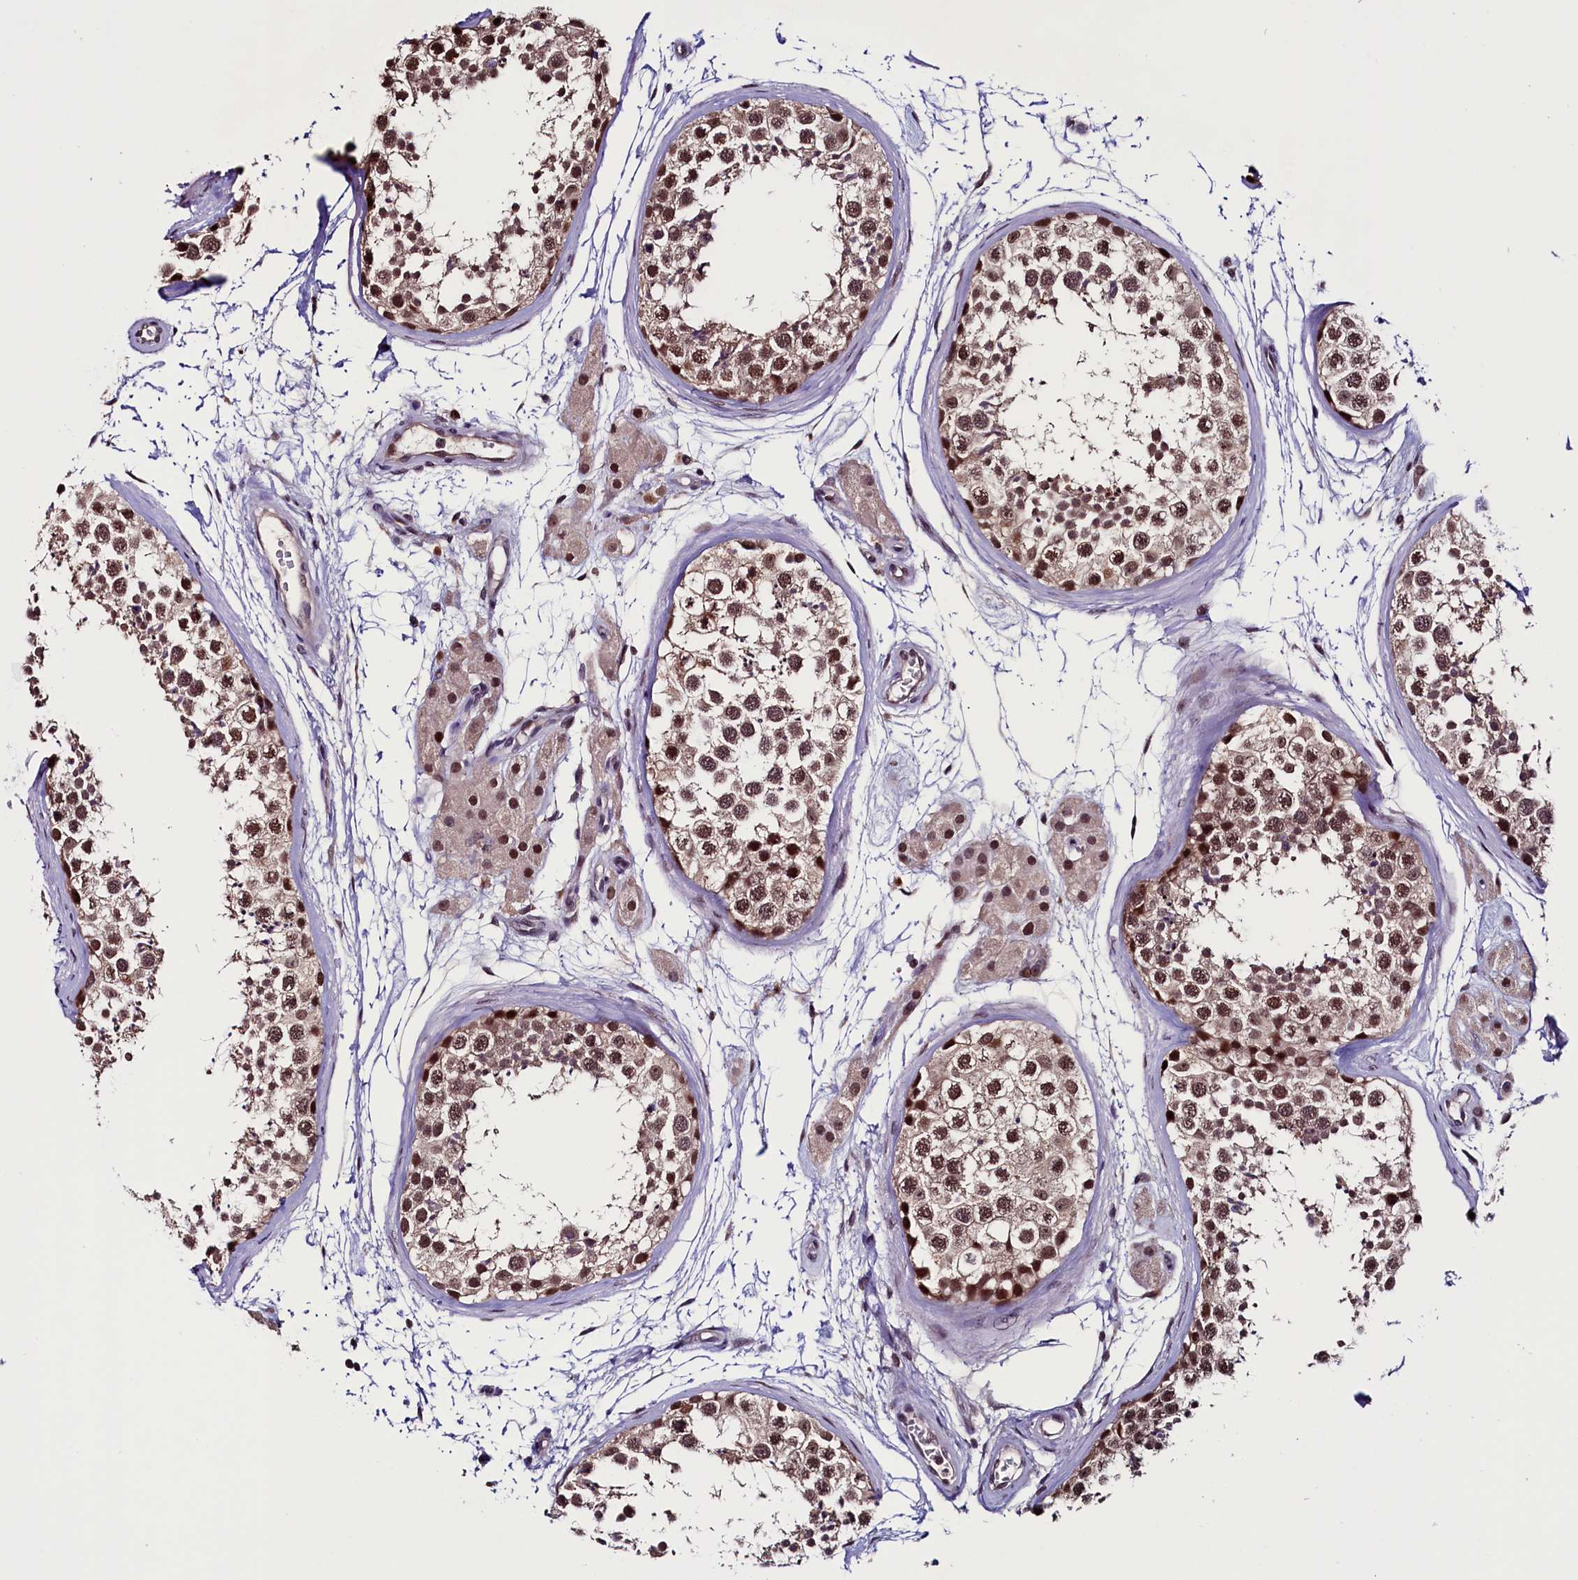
{"staining": {"intensity": "strong", "quantity": ">75%", "location": "nuclear"}, "tissue": "testis", "cell_type": "Cells in seminiferous ducts", "image_type": "normal", "snomed": [{"axis": "morphology", "description": "Normal tissue, NOS"}, {"axis": "topography", "description": "Testis"}], "caption": "DAB immunohistochemical staining of benign testis demonstrates strong nuclear protein expression in about >75% of cells in seminiferous ducts. (DAB (3,3'-diaminobenzidine) IHC with brightfield microscopy, high magnification).", "gene": "RNMT", "patient": {"sex": "male", "age": 56}}